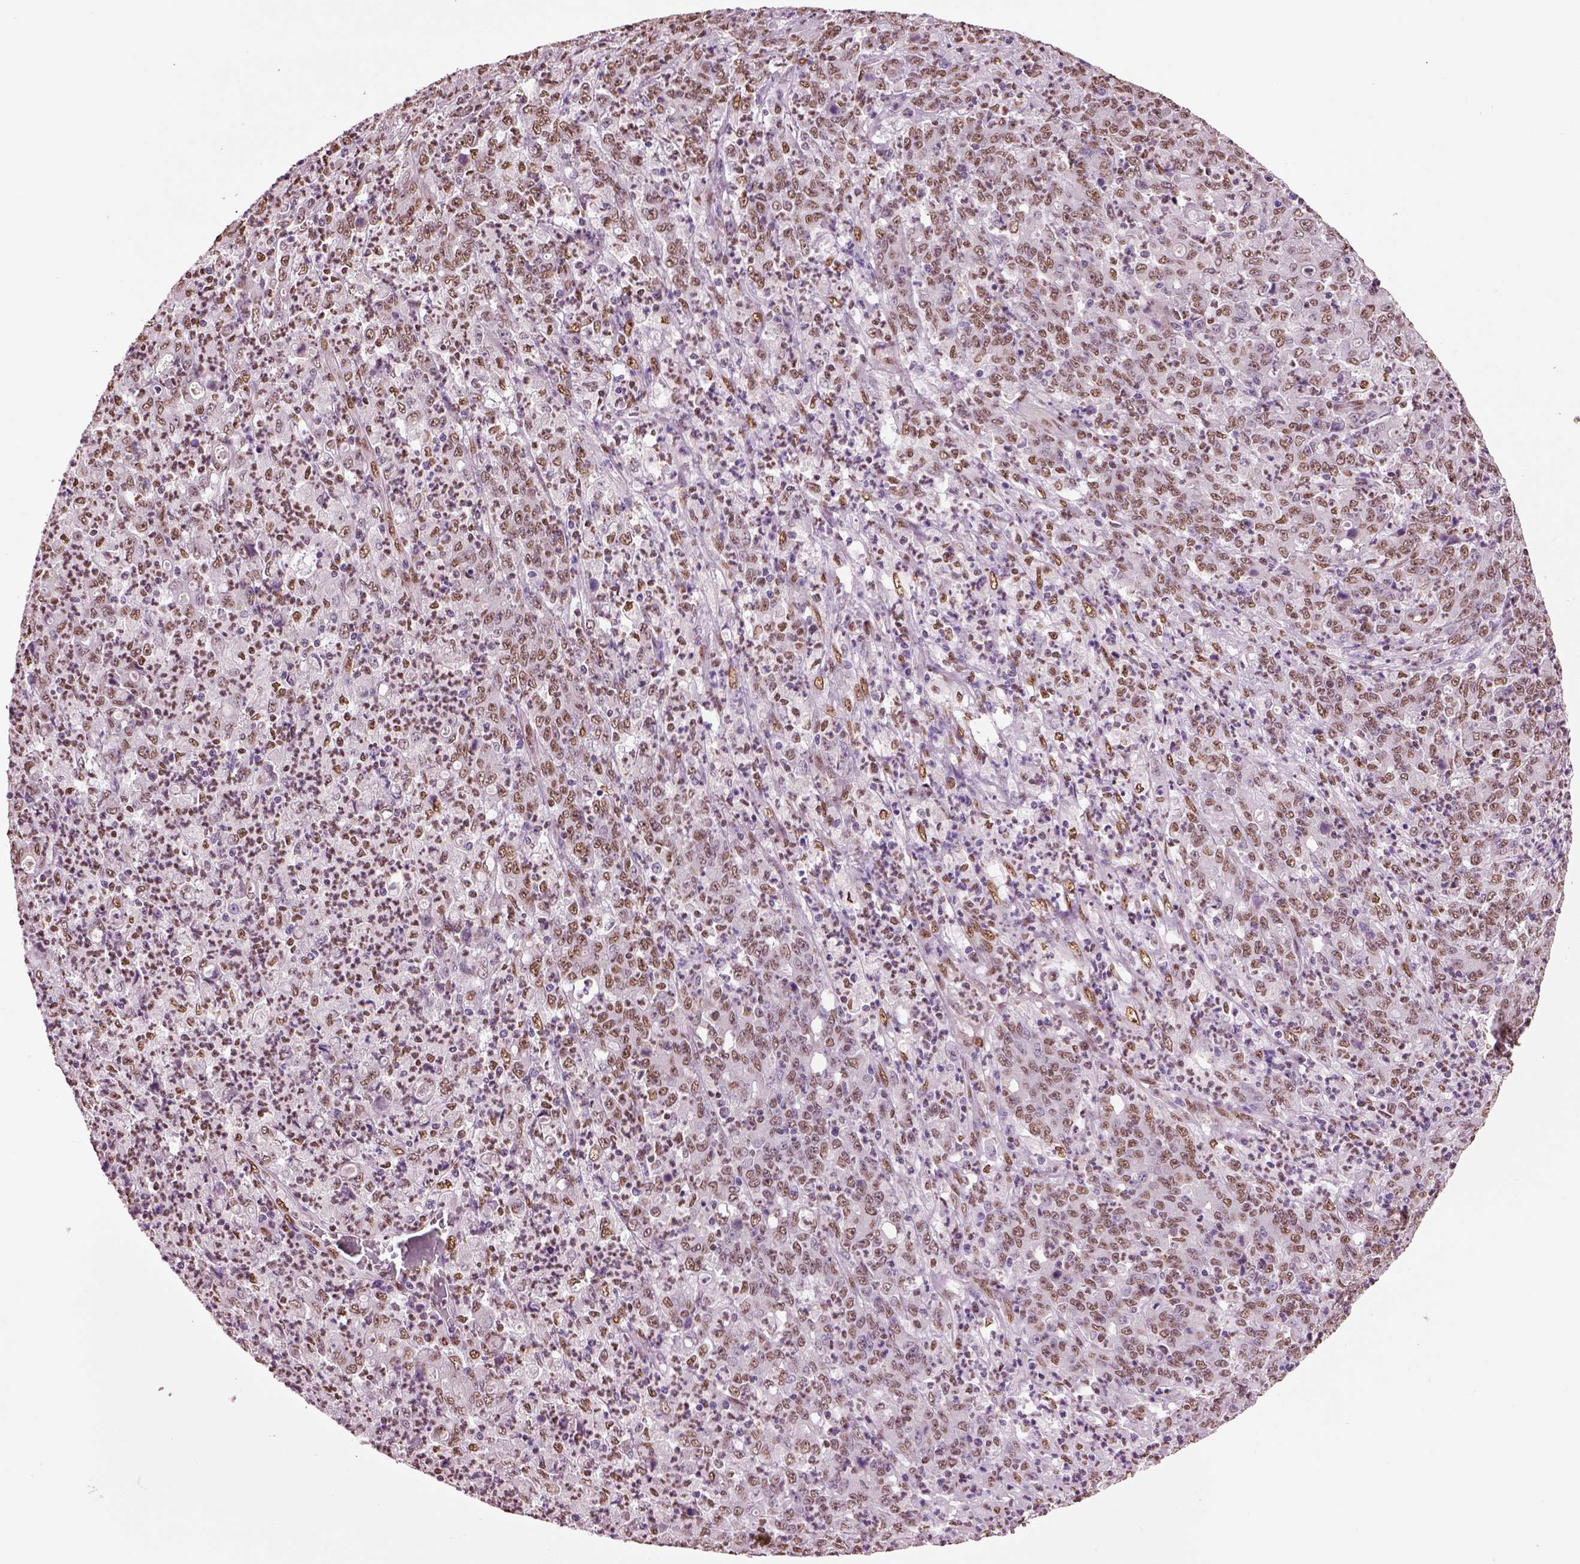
{"staining": {"intensity": "weak", "quantity": ">75%", "location": "nuclear"}, "tissue": "stomach cancer", "cell_type": "Tumor cells", "image_type": "cancer", "snomed": [{"axis": "morphology", "description": "Adenocarcinoma, NOS"}, {"axis": "topography", "description": "Stomach, lower"}], "caption": "The immunohistochemical stain labels weak nuclear expression in tumor cells of stomach cancer (adenocarcinoma) tissue.", "gene": "DDX3X", "patient": {"sex": "female", "age": 71}}